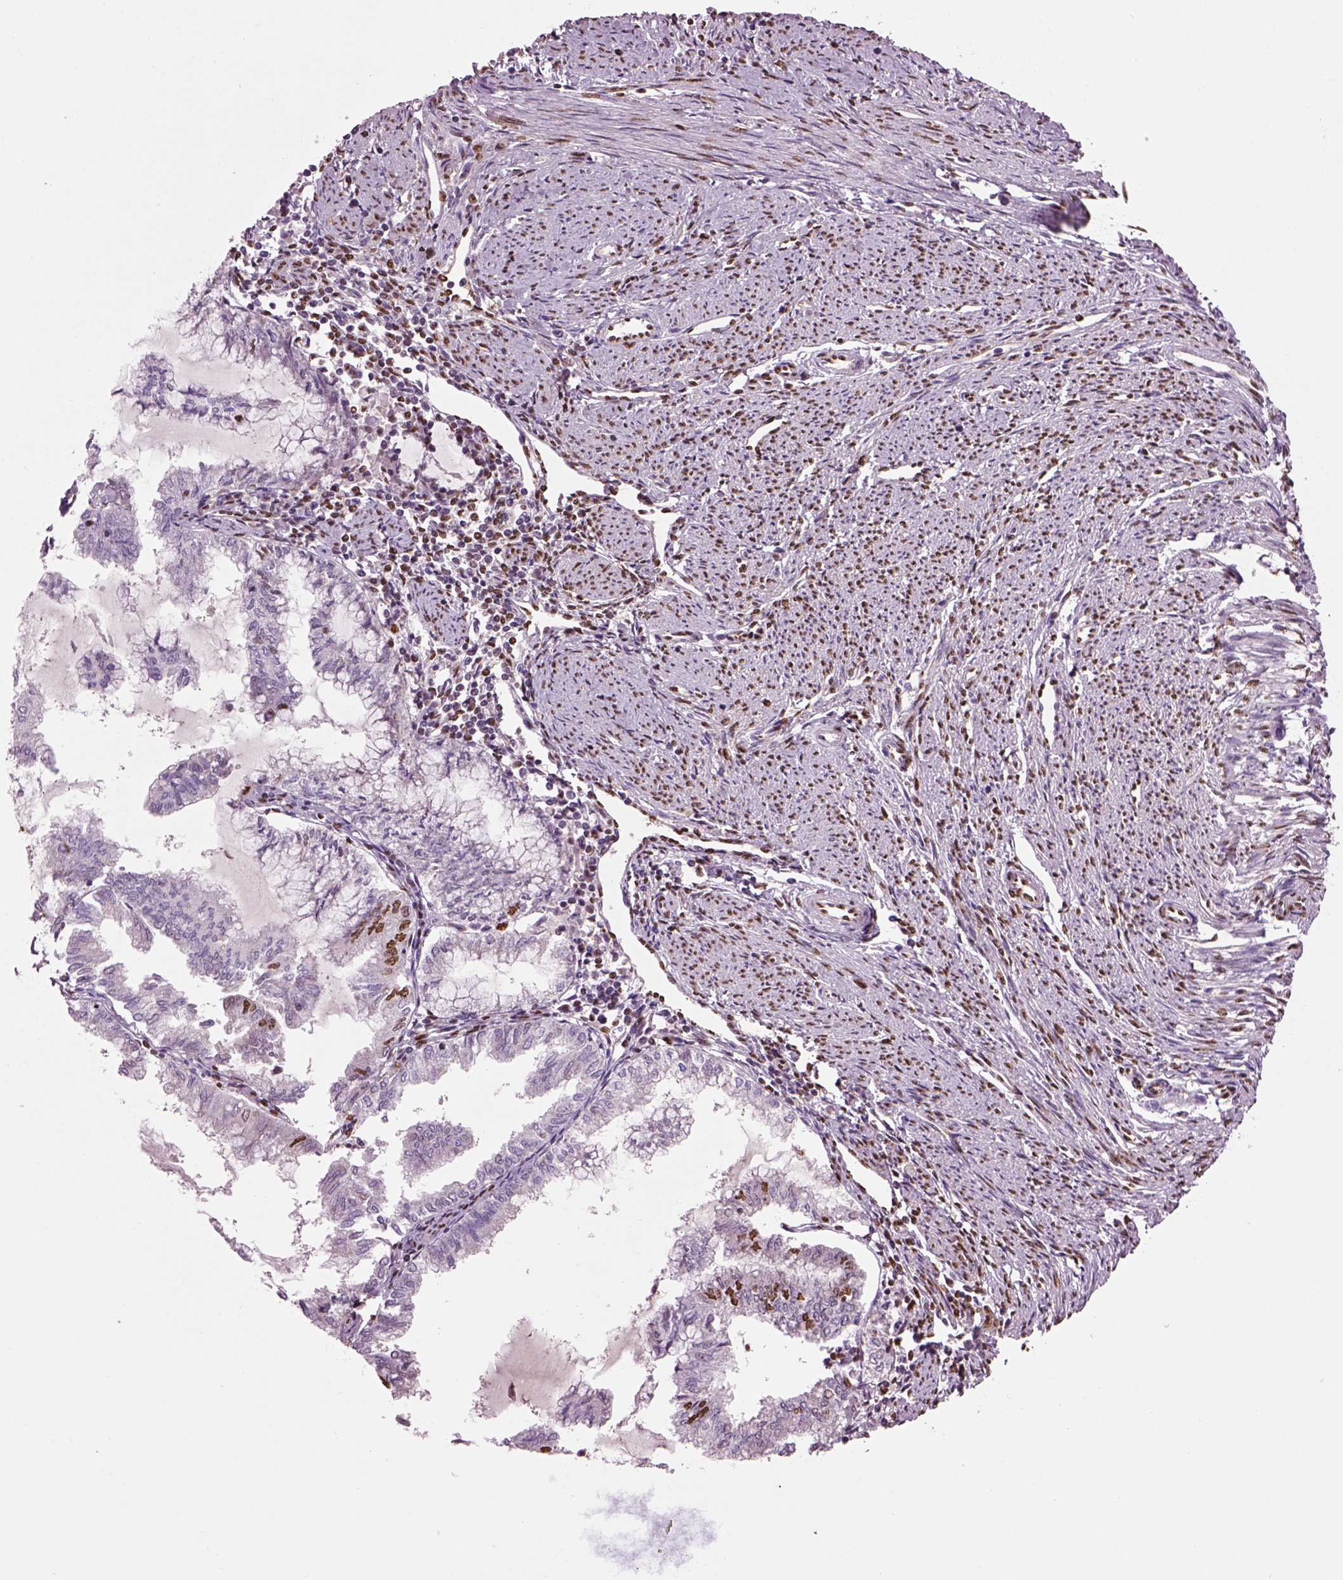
{"staining": {"intensity": "moderate", "quantity": "<25%", "location": "nuclear"}, "tissue": "endometrial cancer", "cell_type": "Tumor cells", "image_type": "cancer", "snomed": [{"axis": "morphology", "description": "Adenocarcinoma, NOS"}, {"axis": "topography", "description": "Endometrium"}], "caption": "The histopathology image shows immunohistochemical staining of endometrial cancer (adenocarcinoma). There is moderate nuclear expression is identified in approximately <25% of tumor cells. (IHC, brightfield microscopy, high magnification).", "gene": "DDX3X", "patient": {"sex": "female", "age": 79}}